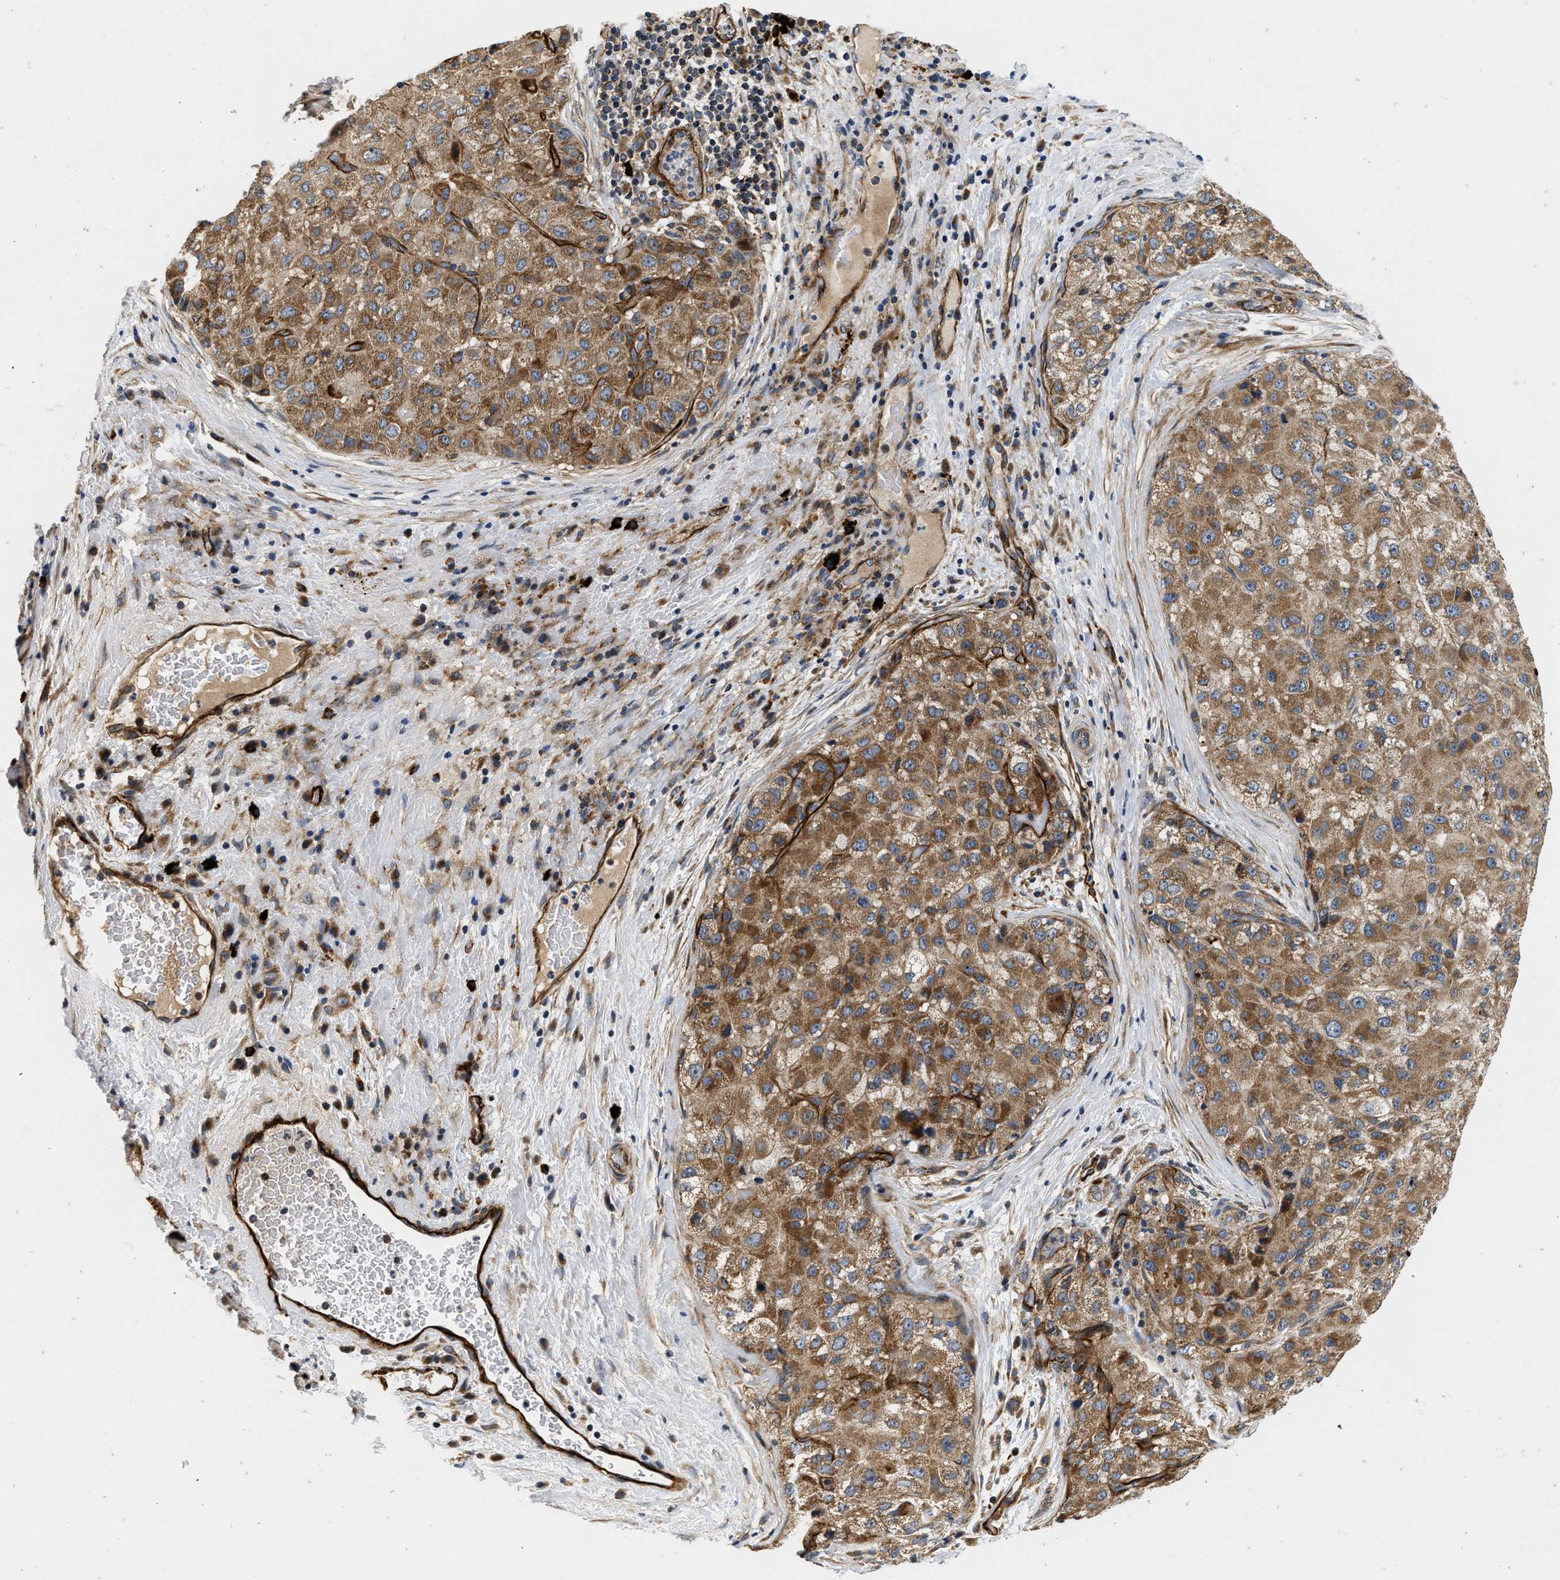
{"staining": {"intensity": "moderate", "quantity": ">75%", "location": "cytoplasmic/membranous"}, "tissue": "liver cancer", "cell_type": "Tumor cells", "image_type": "cancer", "snomed": [{"axis": "morphology", "description": "Carcinoma, Hepatocellular, NOS"}, {"axis": "topography", "description": "Liver"}], "caption": "DAB immunohistochemical staining of human liver cancer reveals moderate cytoplasmic/membranous protein expression in approximately >75% of tumor cells. (brown staining indicates protein expression, while blue staining denotes nuclei).", "gene": "NME6", "patient": {"sex": "male", "age": 80}}